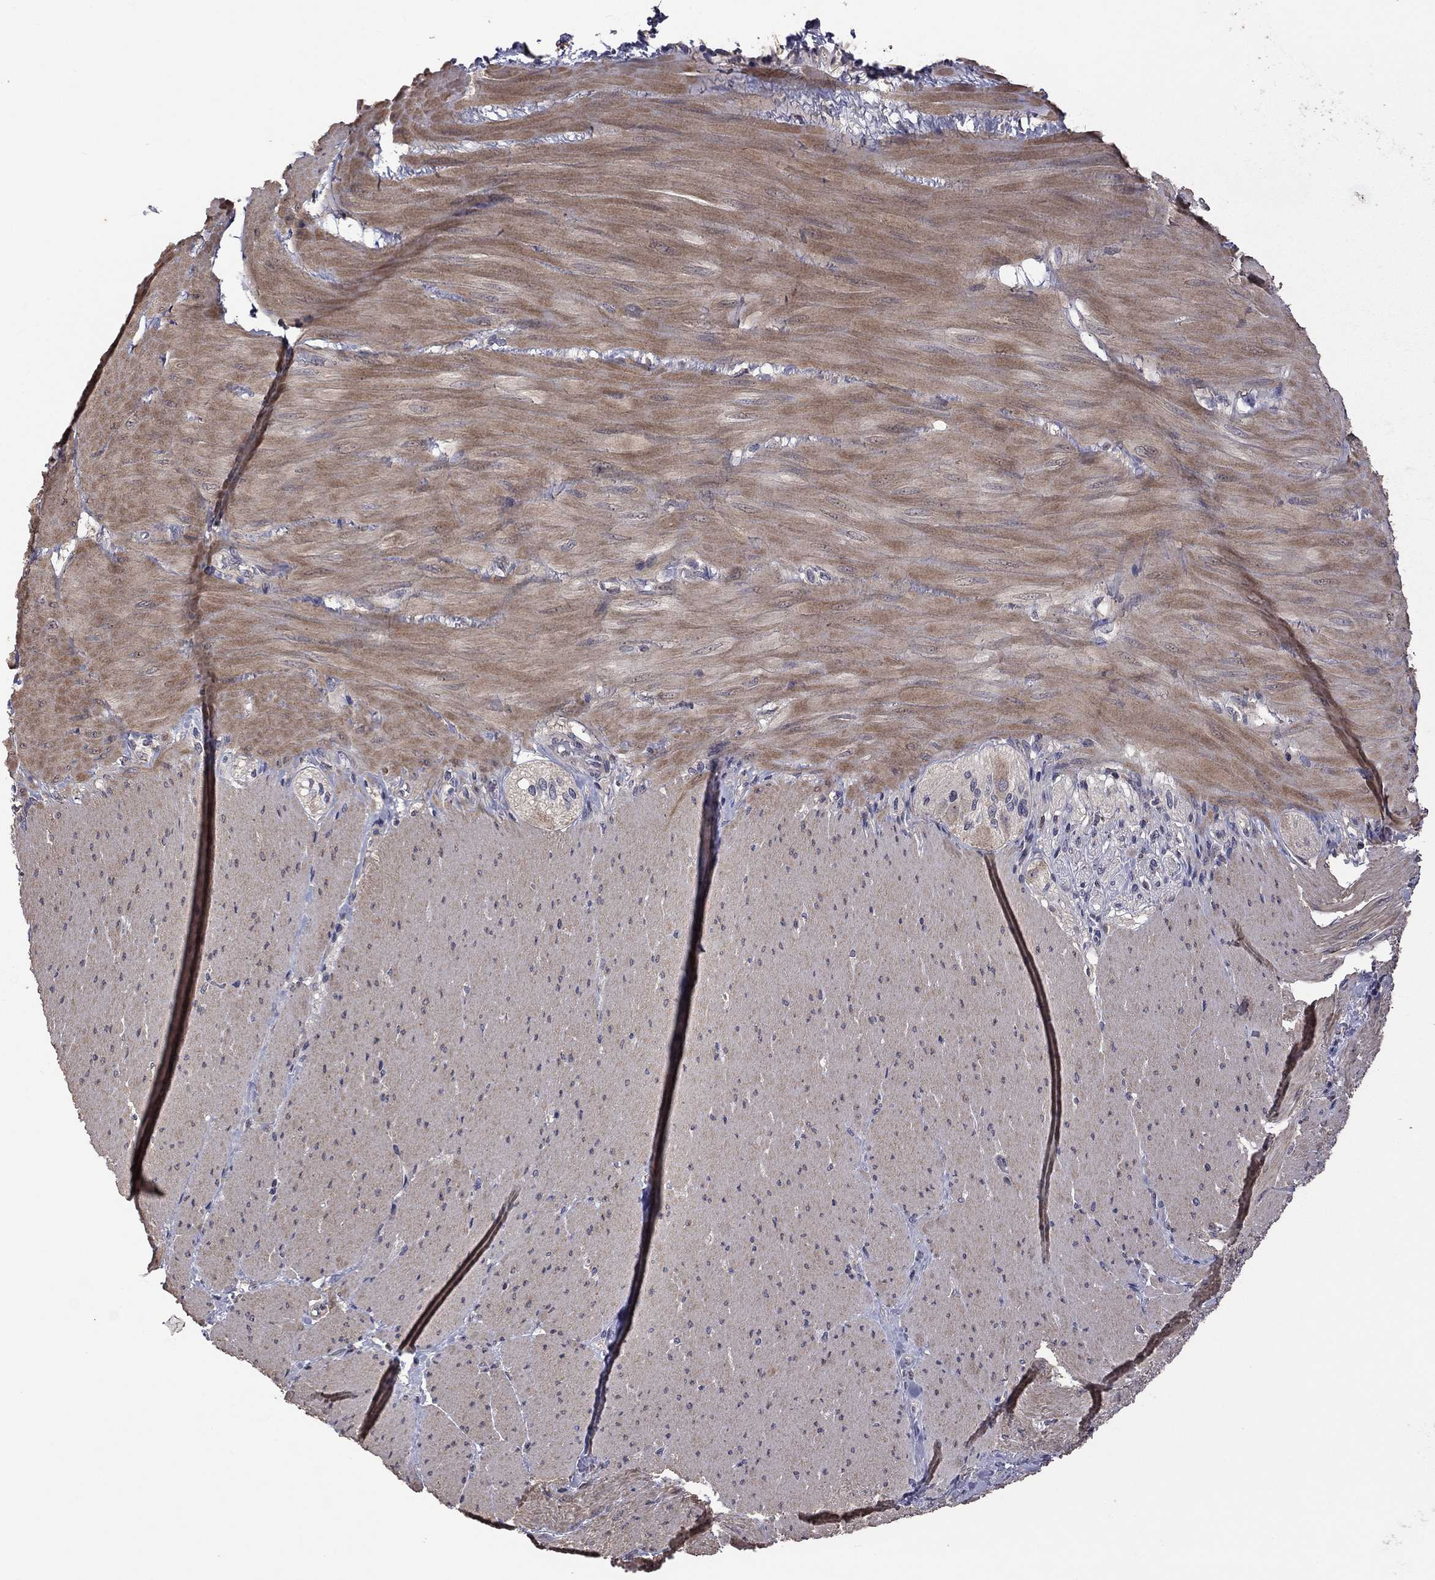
{"staining": {"intensity": "negative", "quantity": "none", "location": "none"}, "tissue": "adipose tissue", "cell_type": "Adipocytes", "image_type": "normal", "snomed": [{"axis": "morphology", "description": "Normal tissue, NOS"}, {"axis": "topography", "description": "Smooth muscle"}, {"axis": "topography", "description": "Duodenum"}, {"axis": "topography", "description": "Peripheral nerve tissue"}], "caption": "Adipose tissue was stained to show a protein in brown. There is no significant expression in adipocytes. Brightfield microscopy of immunohistochemistry stained with DAB (brown) and hematoxylin (blue), captured at high magnification.", "gene": "TSNARE1", "patient": {"sex": "female", "age": 61}}